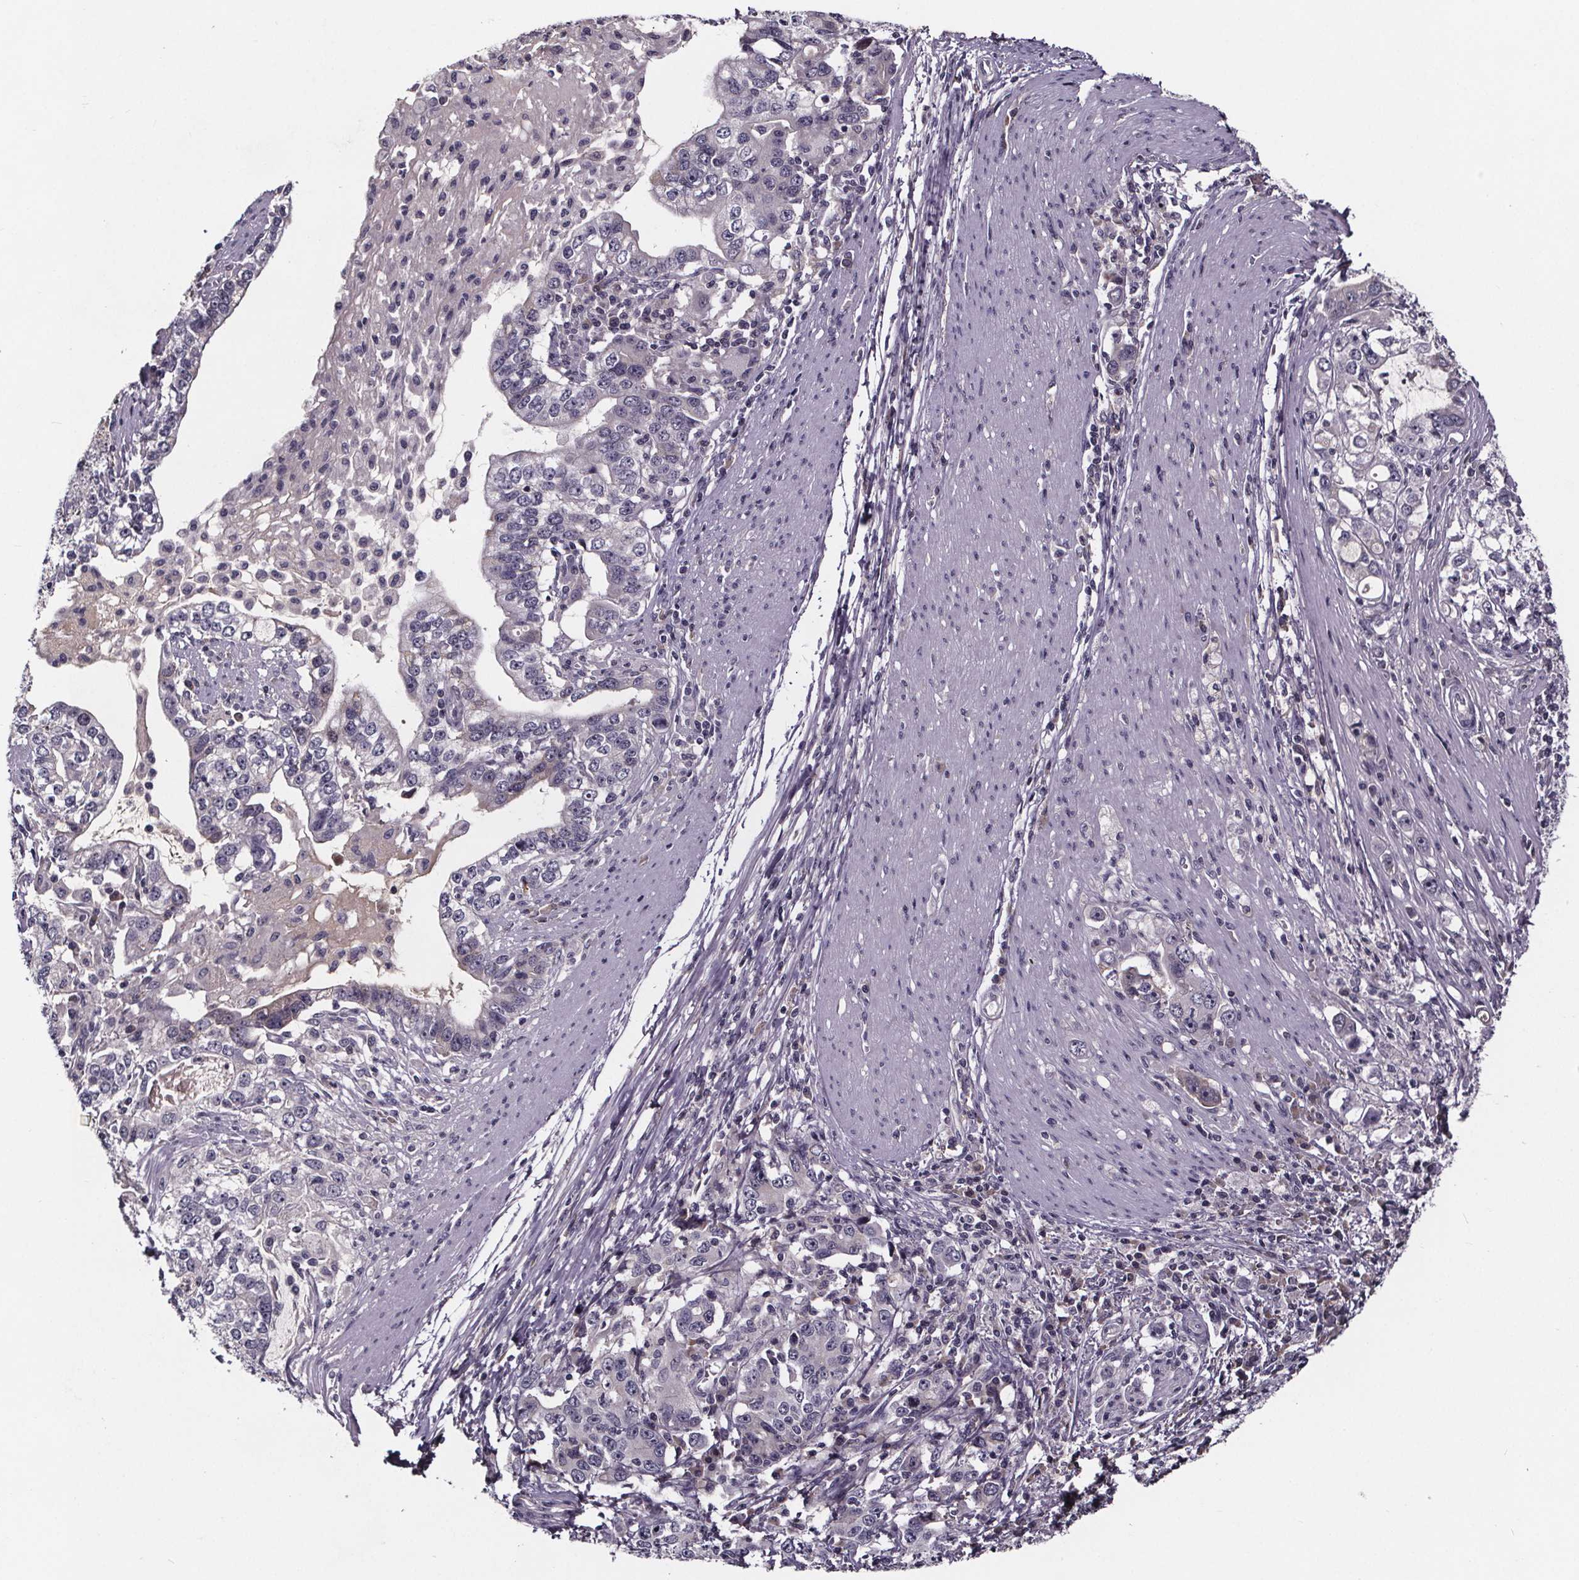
{"staining": {"intensity": "negative", "quantity": "none", "location": "none"}, "tissue": "stomach cancer", "cell_type": "Tumor cells", "image_type": "cancer", "snomed": [{"axis": "morphology", "description": "Adenocarcinoma, NOS"}, {"axis": "topography", "description": "Stomach, lower"}], "caption": "This is a photomicrograph of IHC staining of adenocarcinoma (stomach), which shows no positivity in tumor cells.", "gene": "NPHP4", "patient": {"sex": "female", "age": 72}}